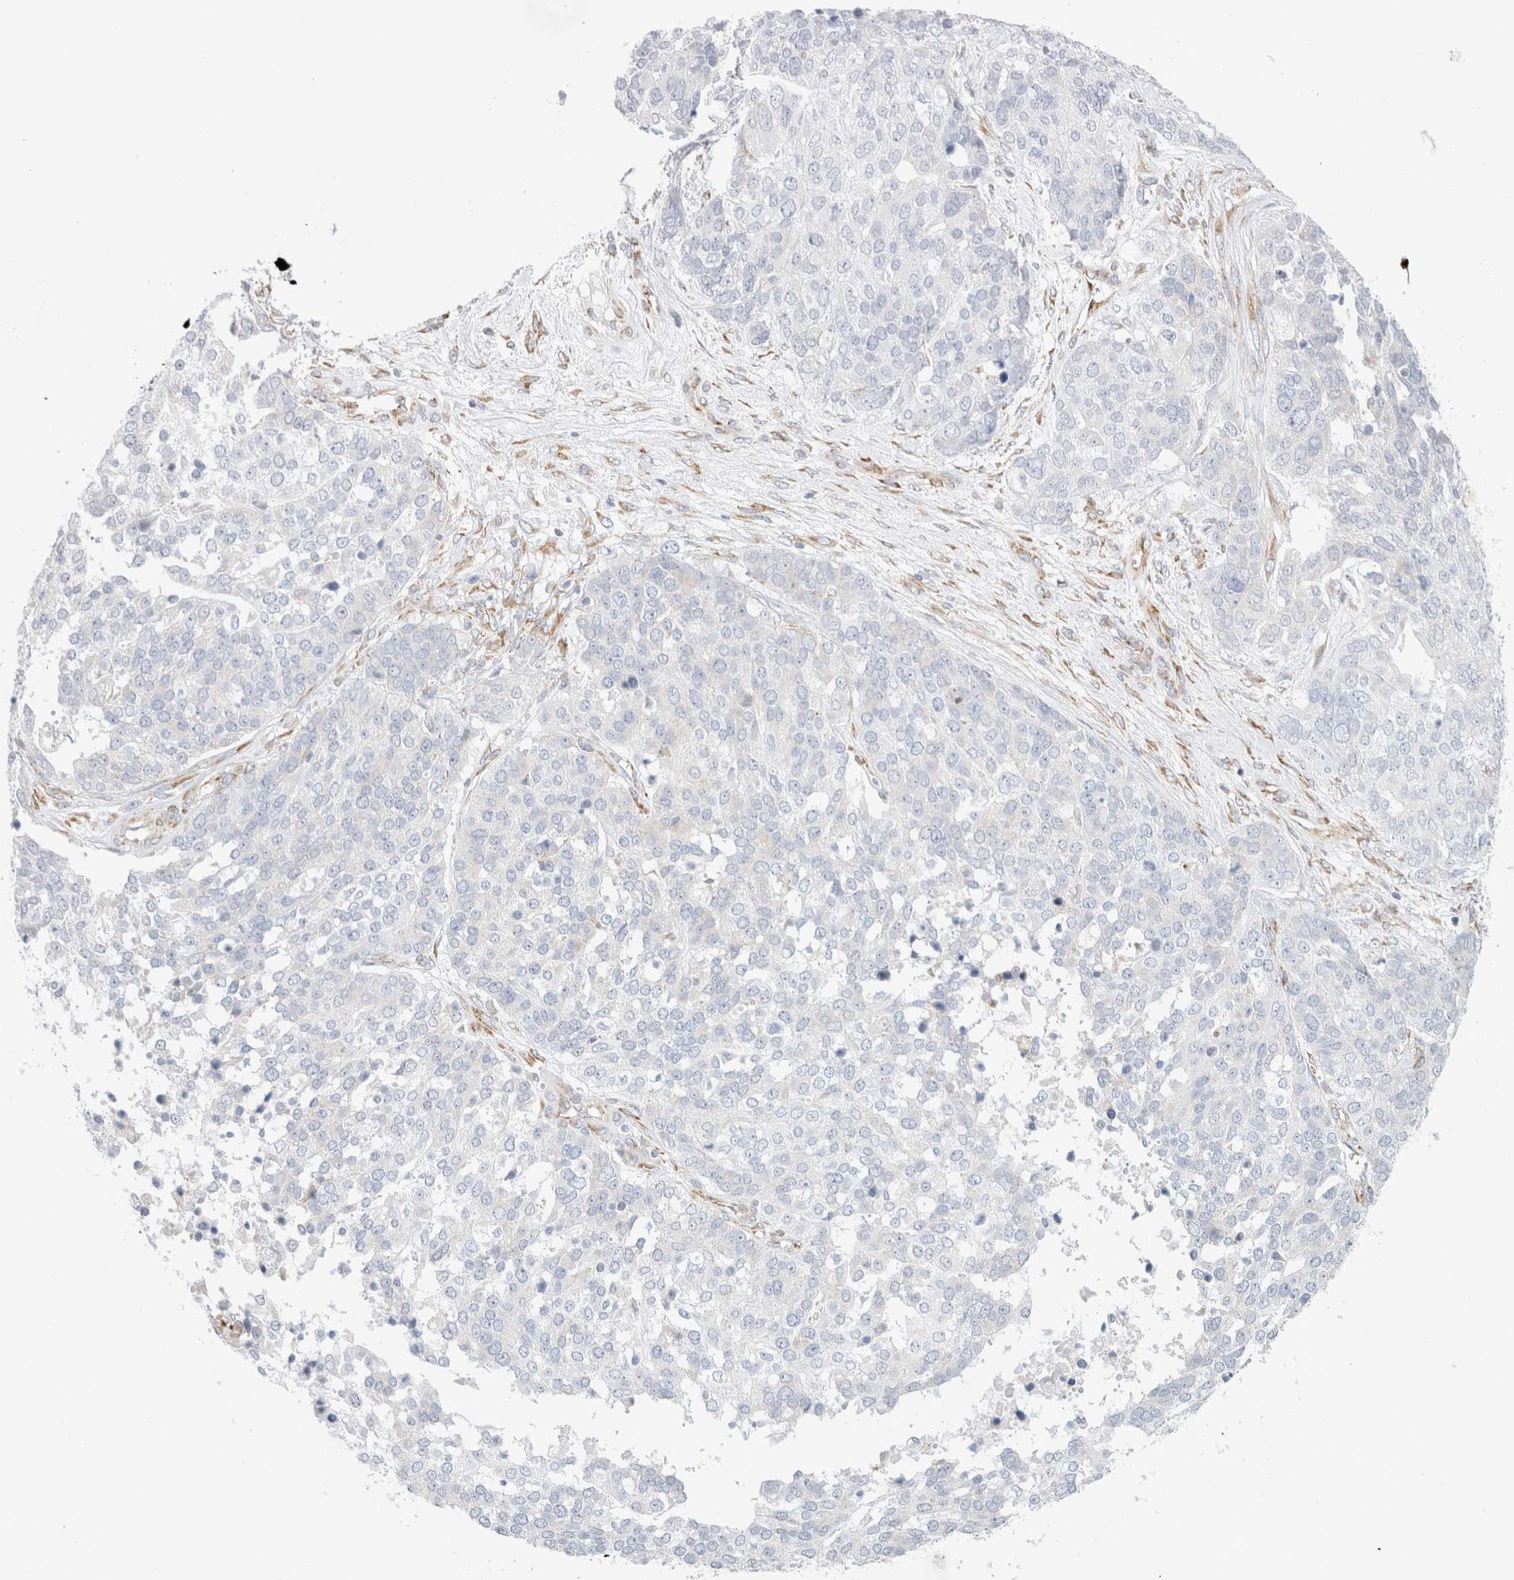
{"staining": {"intensity": "negative", "quantity": "none", "location": "none"}, "tissue": "ovarian cancer", "cell_type": "Tumor cells", "image_type": "cancer", "snomed": [{"axis": "morphology", "description": "Cystadenocarcinoma, serous, NOS"}, {"axis": "topography", "description": "Ovary"}], "caption": "Immunohistochemistry of ovarian serous cystadenocarcinoma displays no positivity in tumor cells. (DAB IHC with hematoxylin counter stain).", "gene": "CNPY4", "patient": {"sex": "female", "age": 44}}